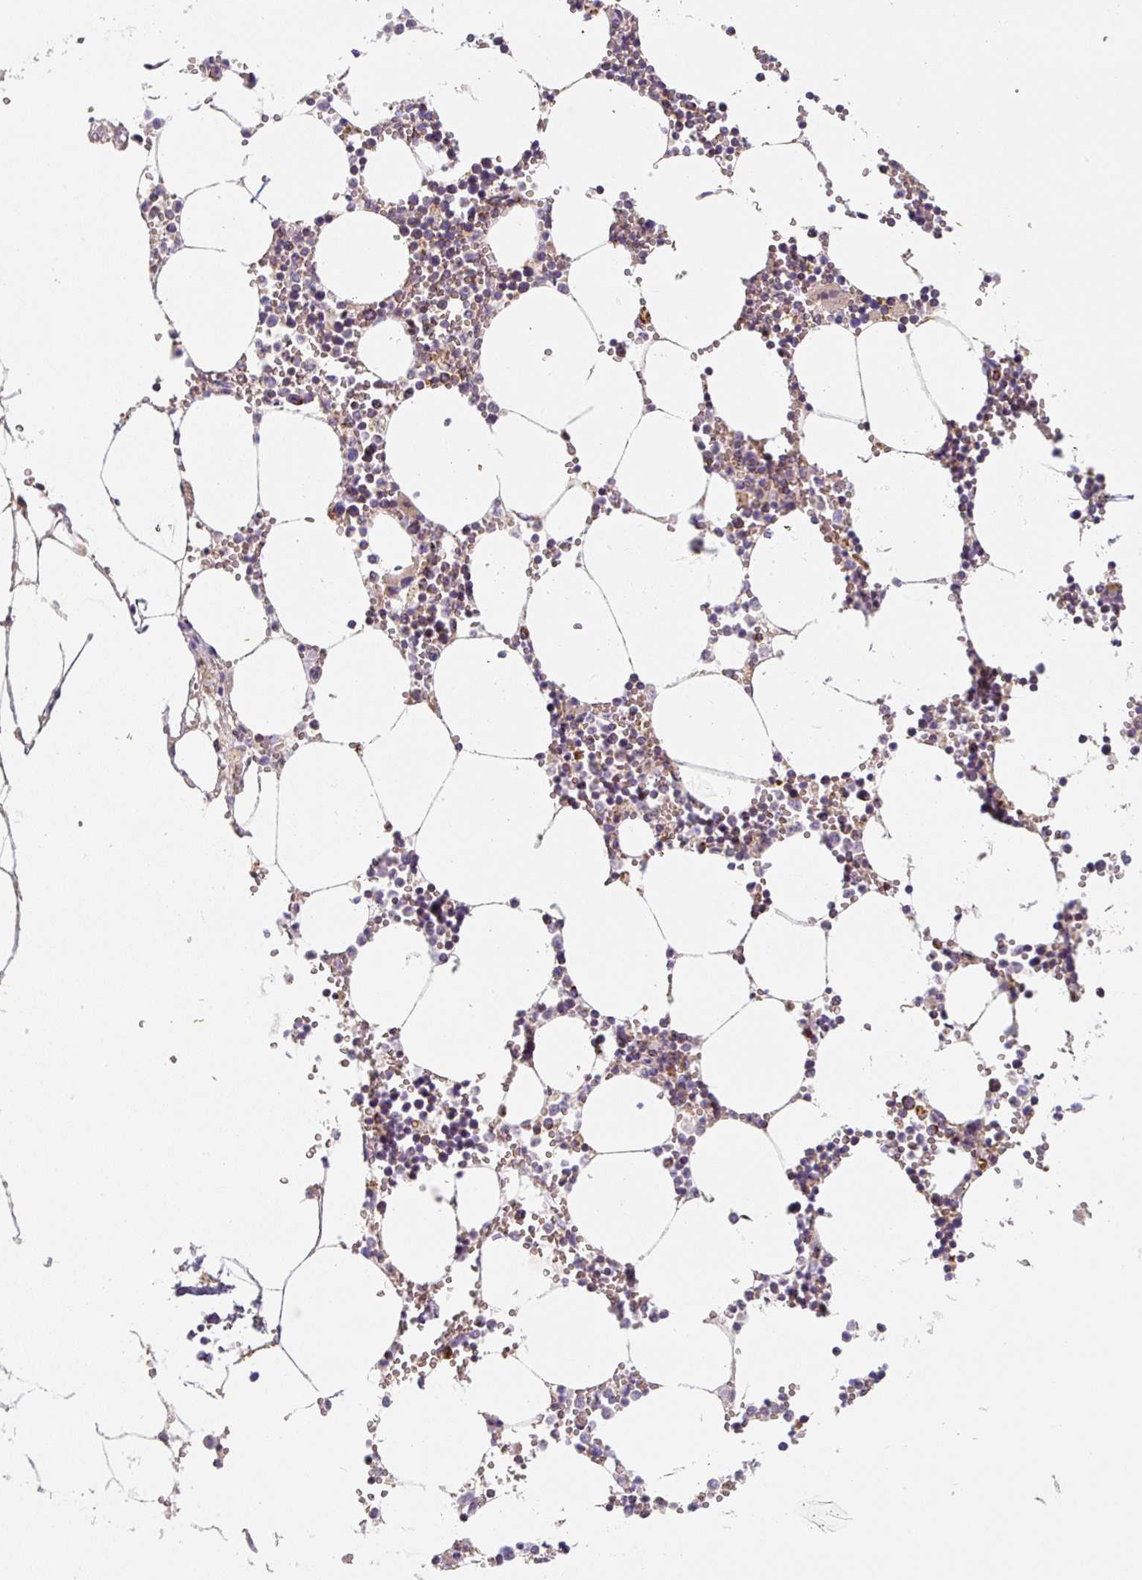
{"staining": {"intensity": "moderate", "quantity": "<25%", "location": "cytoplasmic/membranous"}, "tissue": "bone marrow", "cell_type": "Hematopoietic cells", "image_type": "normal", "snomed": [{"axis": "morphology", "description": "Normal tissue, NOS"}, {"axis": "topography", "description": "Bone marrow"}], "caption": "Protein expression analysis of unremarkable bone marrow shows moderate cytoplasmic/membranous expression in about <25% of hematopoietic cells. (IHC, brightfield microscopy, high magnification).", "gene": "MT", "patient": {"sex": "male", "age": 54}}